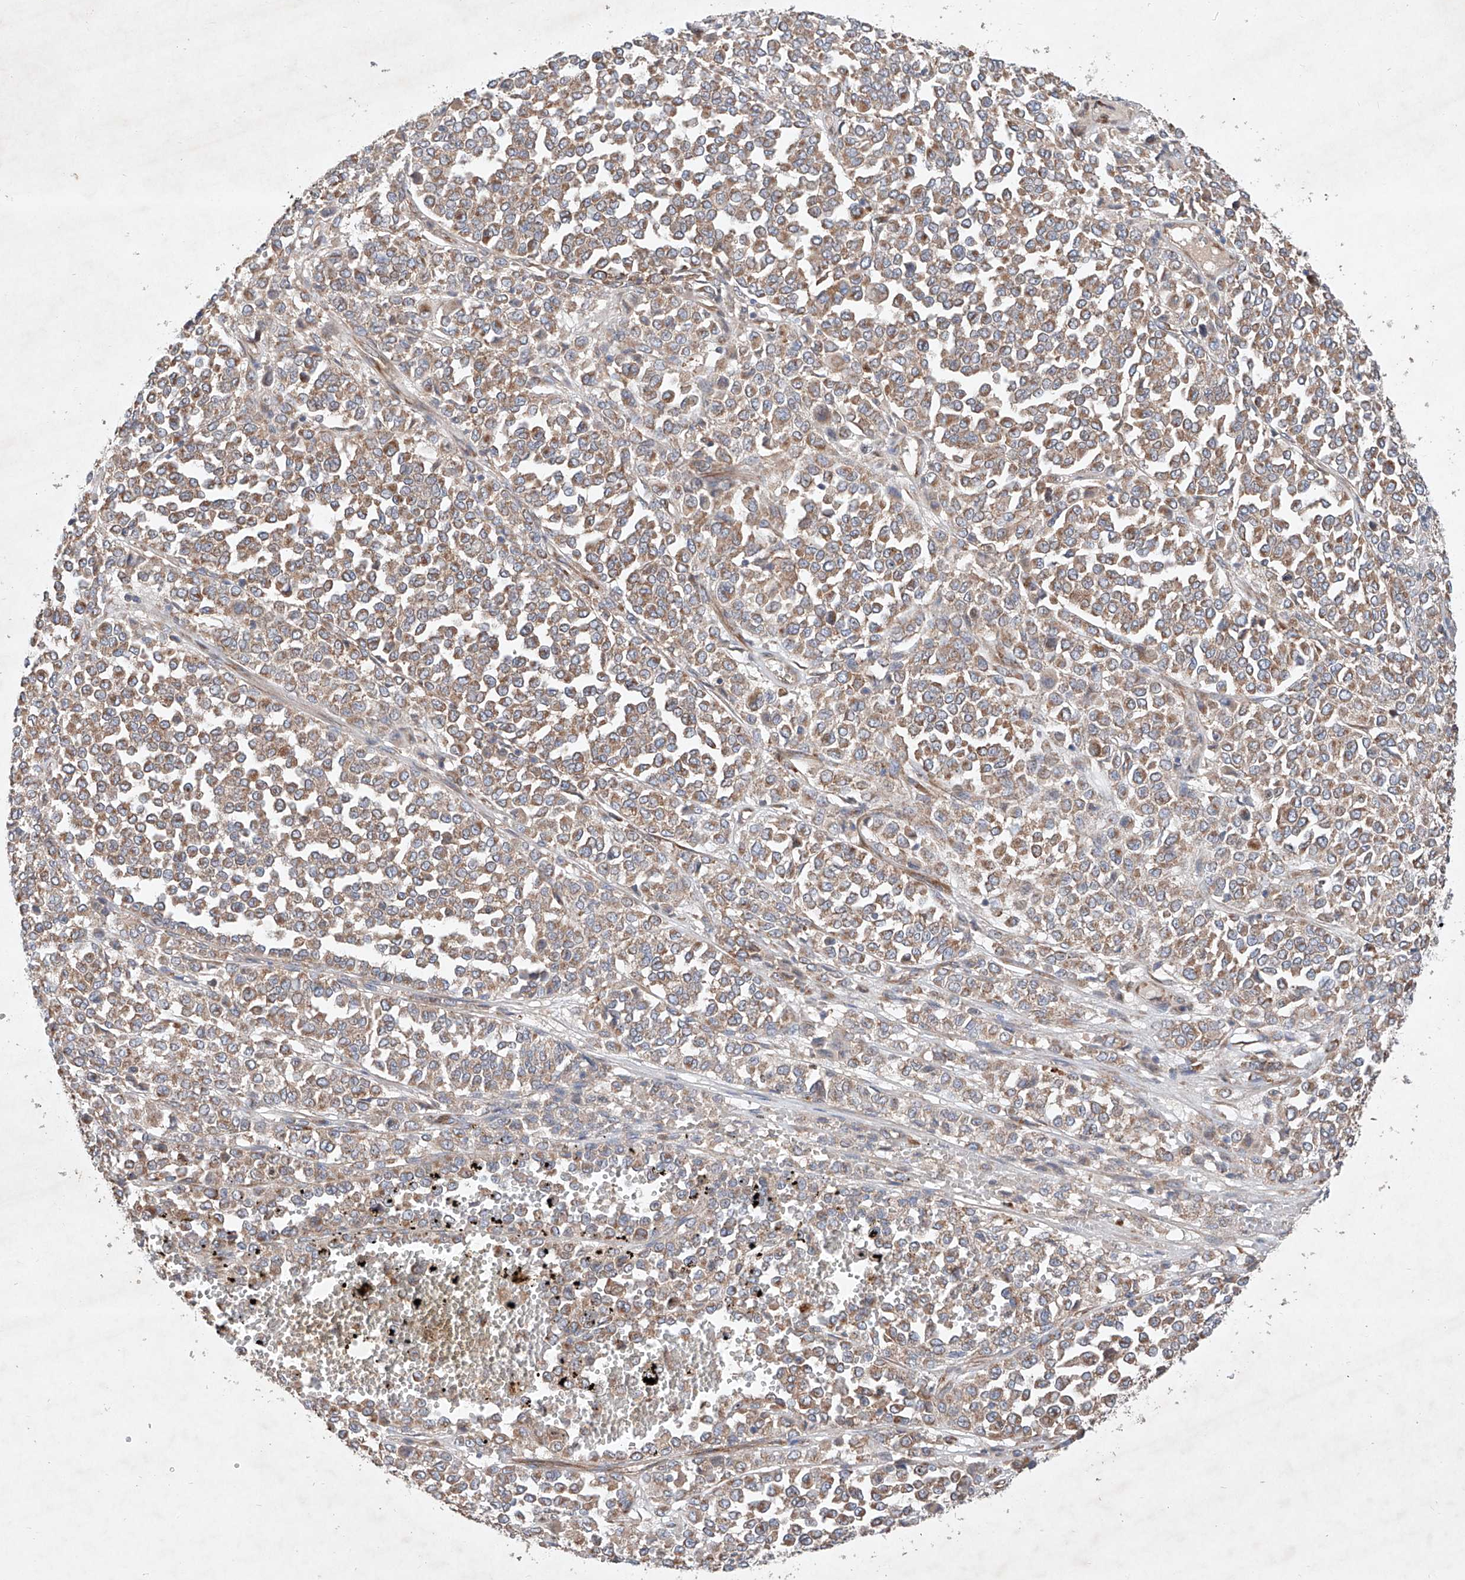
{"staining": {"intensity": "moderate", "quantity": ">75%", "location": "cytoplasmic/membranous"}, "tissue": "melanoma", "cell_type": "Tumor cells", "image_type": "cancer", "snomed": [{"axis": "morphology", "description": "Malignant melanoma, Metastatic site"}, {"axis": "topography", "description": "Pancreas"}], "caption": "DAB (3,3'-diaminobenzidine) immunohistochemical staining of human melanoma reveals moderate cytoplasmic/membranous protein staining in about >75% of tumor cells. Nuclei are stained in blue.", "gene": "FASTK", "patient": {"sex": "female", "age": 30}}